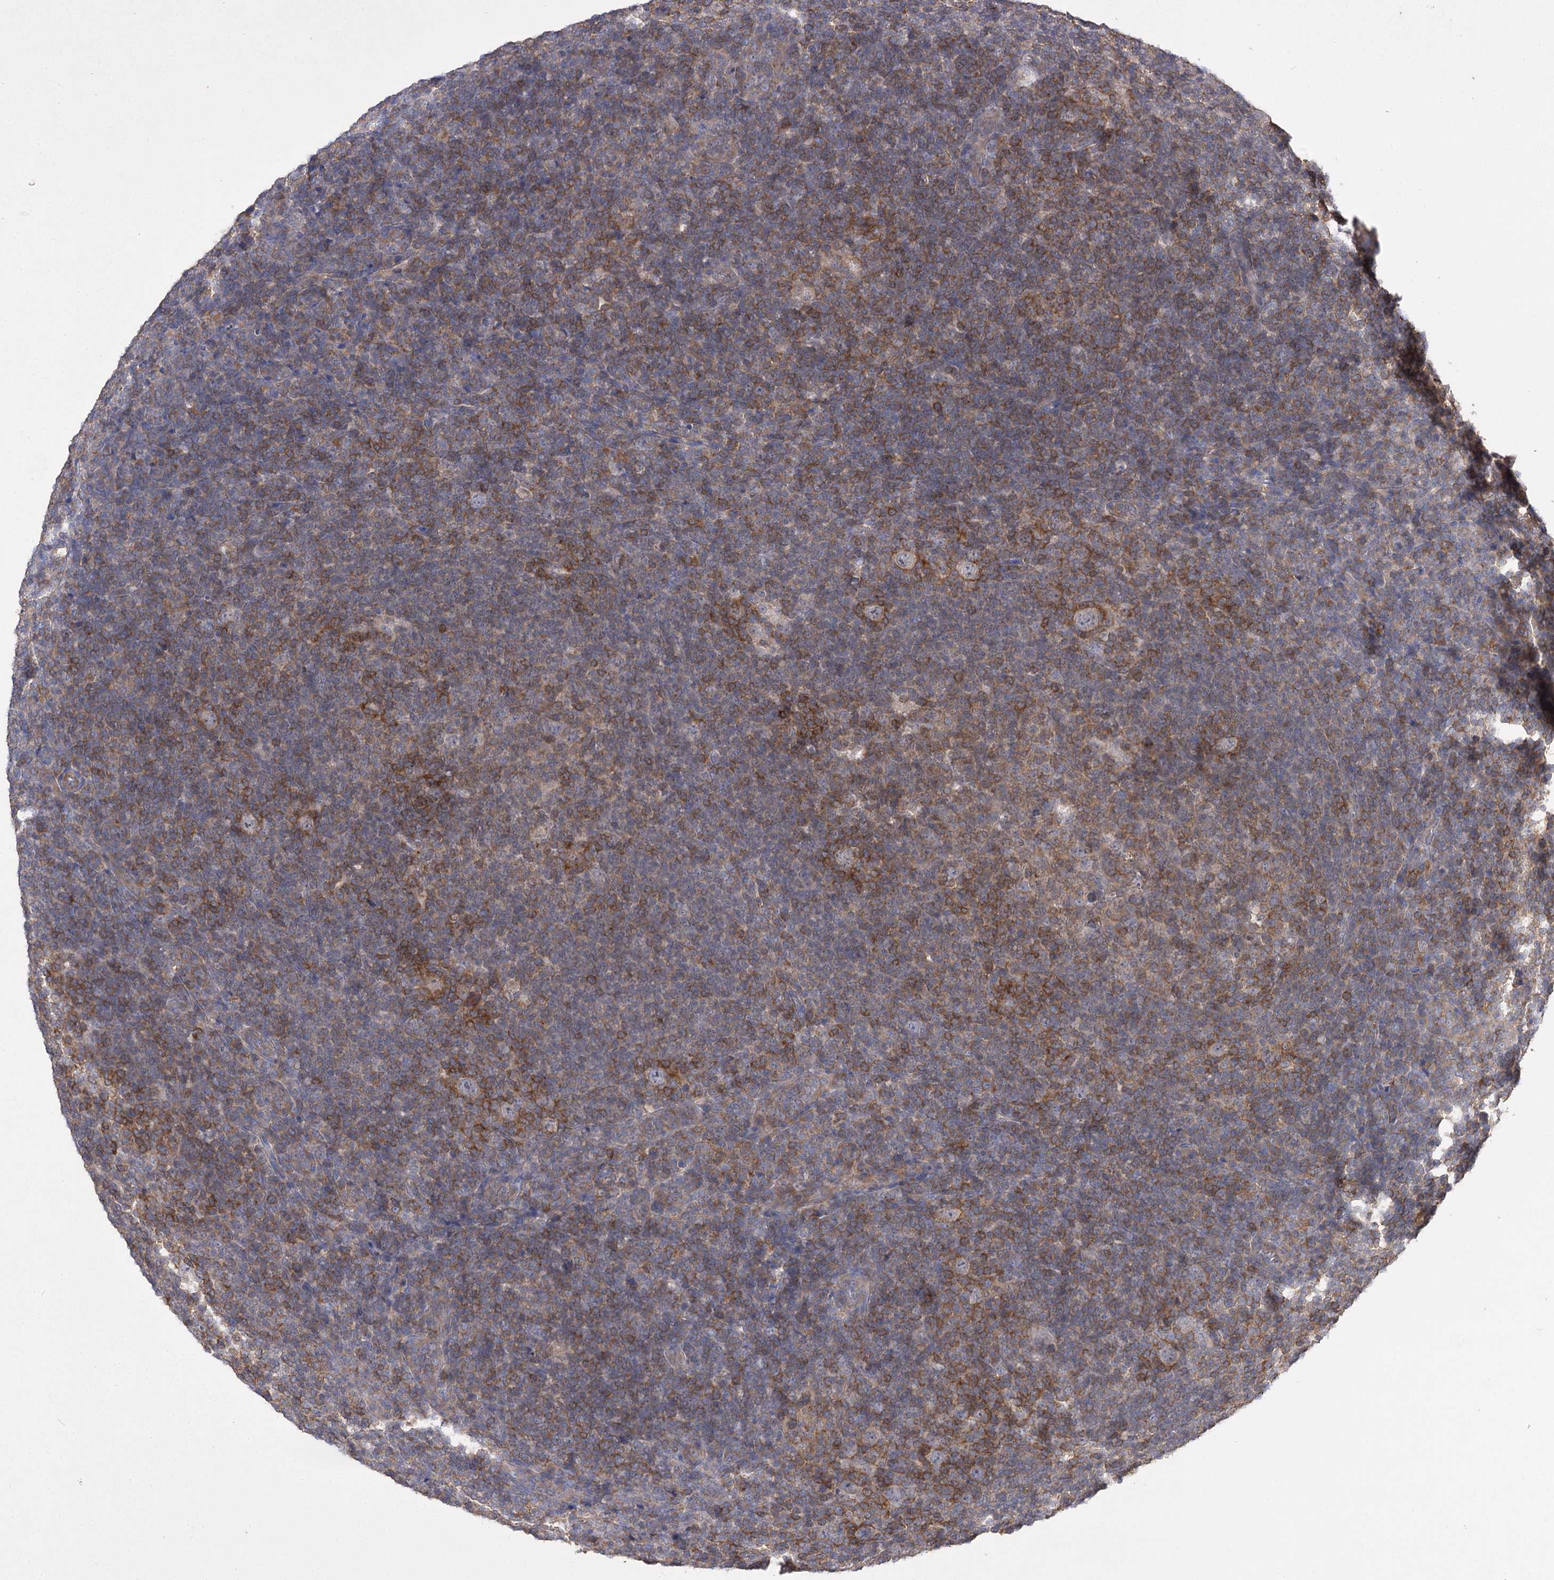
{"staining": {"intensity": "negative", "quantity": "none", "location": "none"}, "tissue": "lymphoma", "cell_type": "Tumor cells", "image_type": "cancer", "snomed": [{"axis": "morphology", "description": "Hodgkin's disease, NOS"}, {"axis": "topography", "description": "Lymph node"}], "caption": "Immunohistochemical staining of human lymphoma displays no significant staining in tumor cells. (Immunohistochemistry (ihc), brightfield microscopy, high magnification).", "gene": "BCR", "patient": {"sex": "female", "age": 57}}